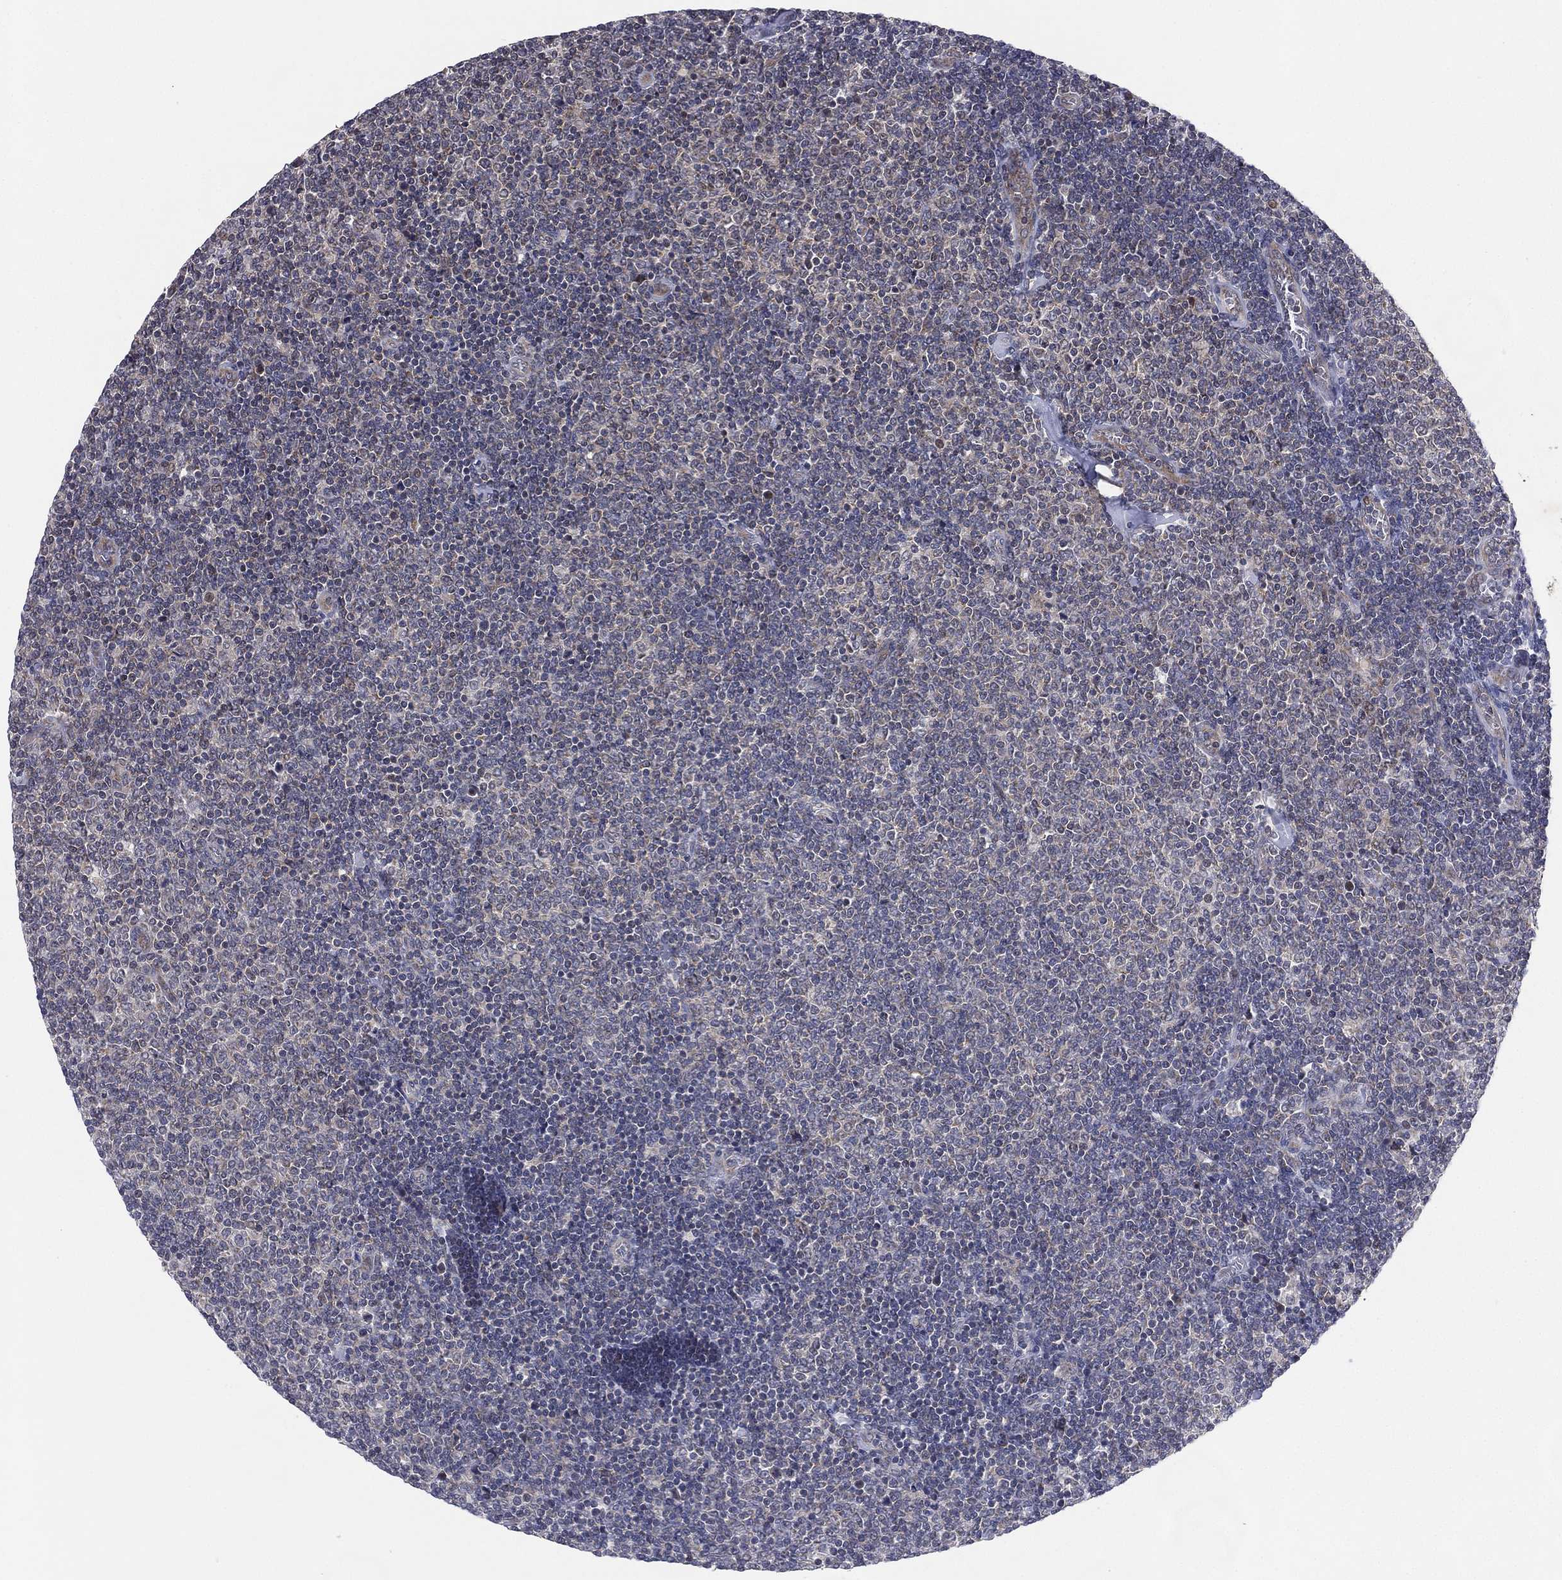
{"staining": {"intensity": "negative", "quantity": "none", "location": "none"}, "tissue": "lymphoma", "cell_type": "Tumor cells", "image_type": "cancer", "snomed": [{"axis": "morphology", "description": "Malignant lymphoma, non-Hodgkin's type, Low grade"}, {"axis": "topography", "description": "Lymph node"}], "caption": "Tumor cells show no significant protein staining in malignant lymphoma, non-Hodgkin's type (low-grade). (Brightfield microscopy of DAB (3,3'-diaminobenzidine) IHC at high magnification).", "gene": "KAT14", "patient": {"sex": "male", "age": 52}}